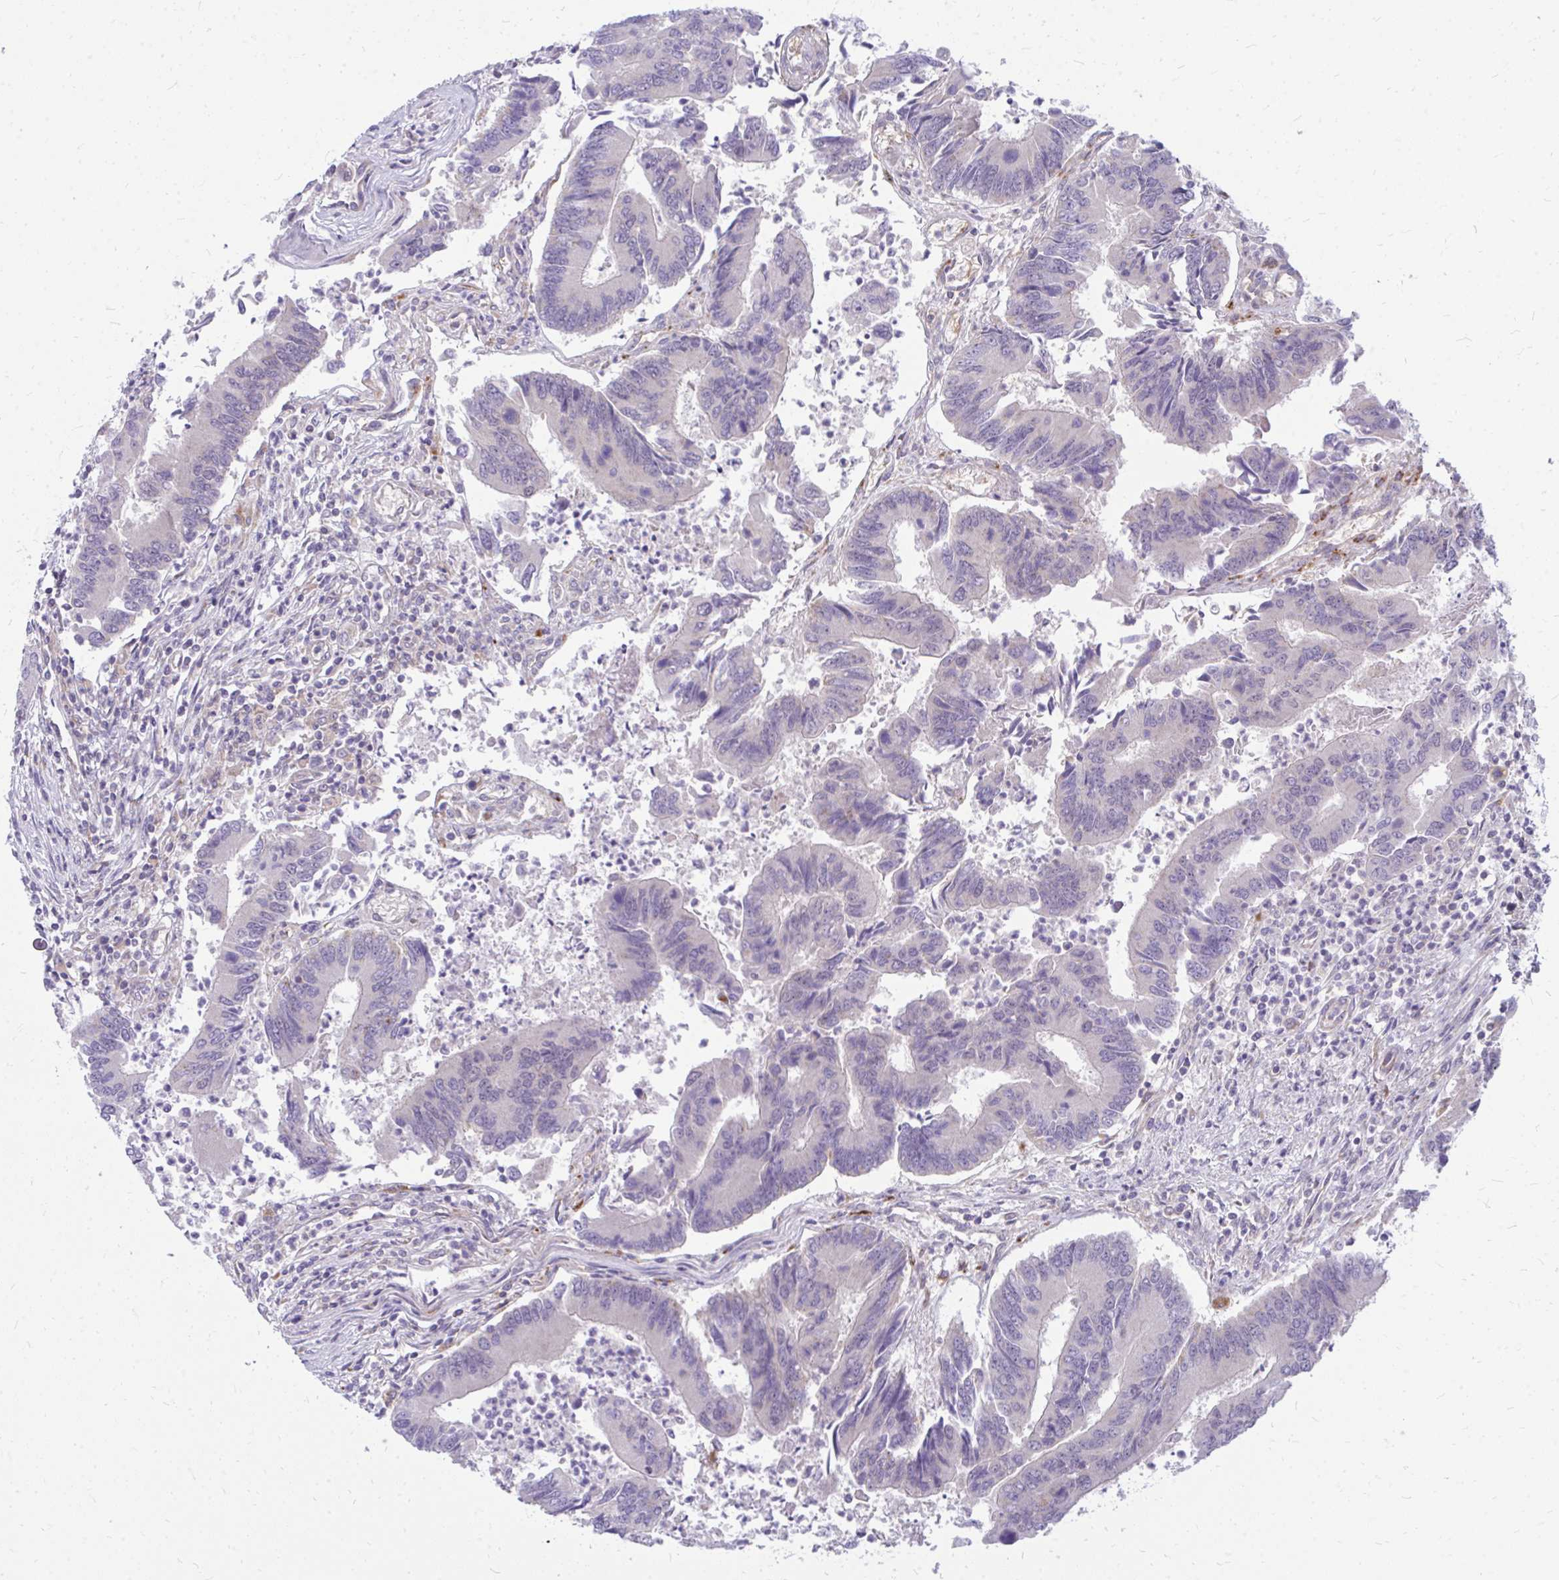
{"staining": {"intensity": "weak", "quantity": "<25%", "location": "cytoplasmic/membranous"}, "tissue": "colorectal cancer", "cell_type": "Tumor cells", "image_type": "cancer", "snomed": [{"axis": "morphology", "description": "Adenocarcinoma, NOS"}, {"axis": "topography", "description": "Colon"}], "caption": "DAB (3,3'-diaminobenzidine) immunohistochemical staining of adenocarcinoma (colorectal) exhibits no significant staining in tumor cells.", "gene": "ZSCAN25", "patient": {"sex": "female", "age": 67}}